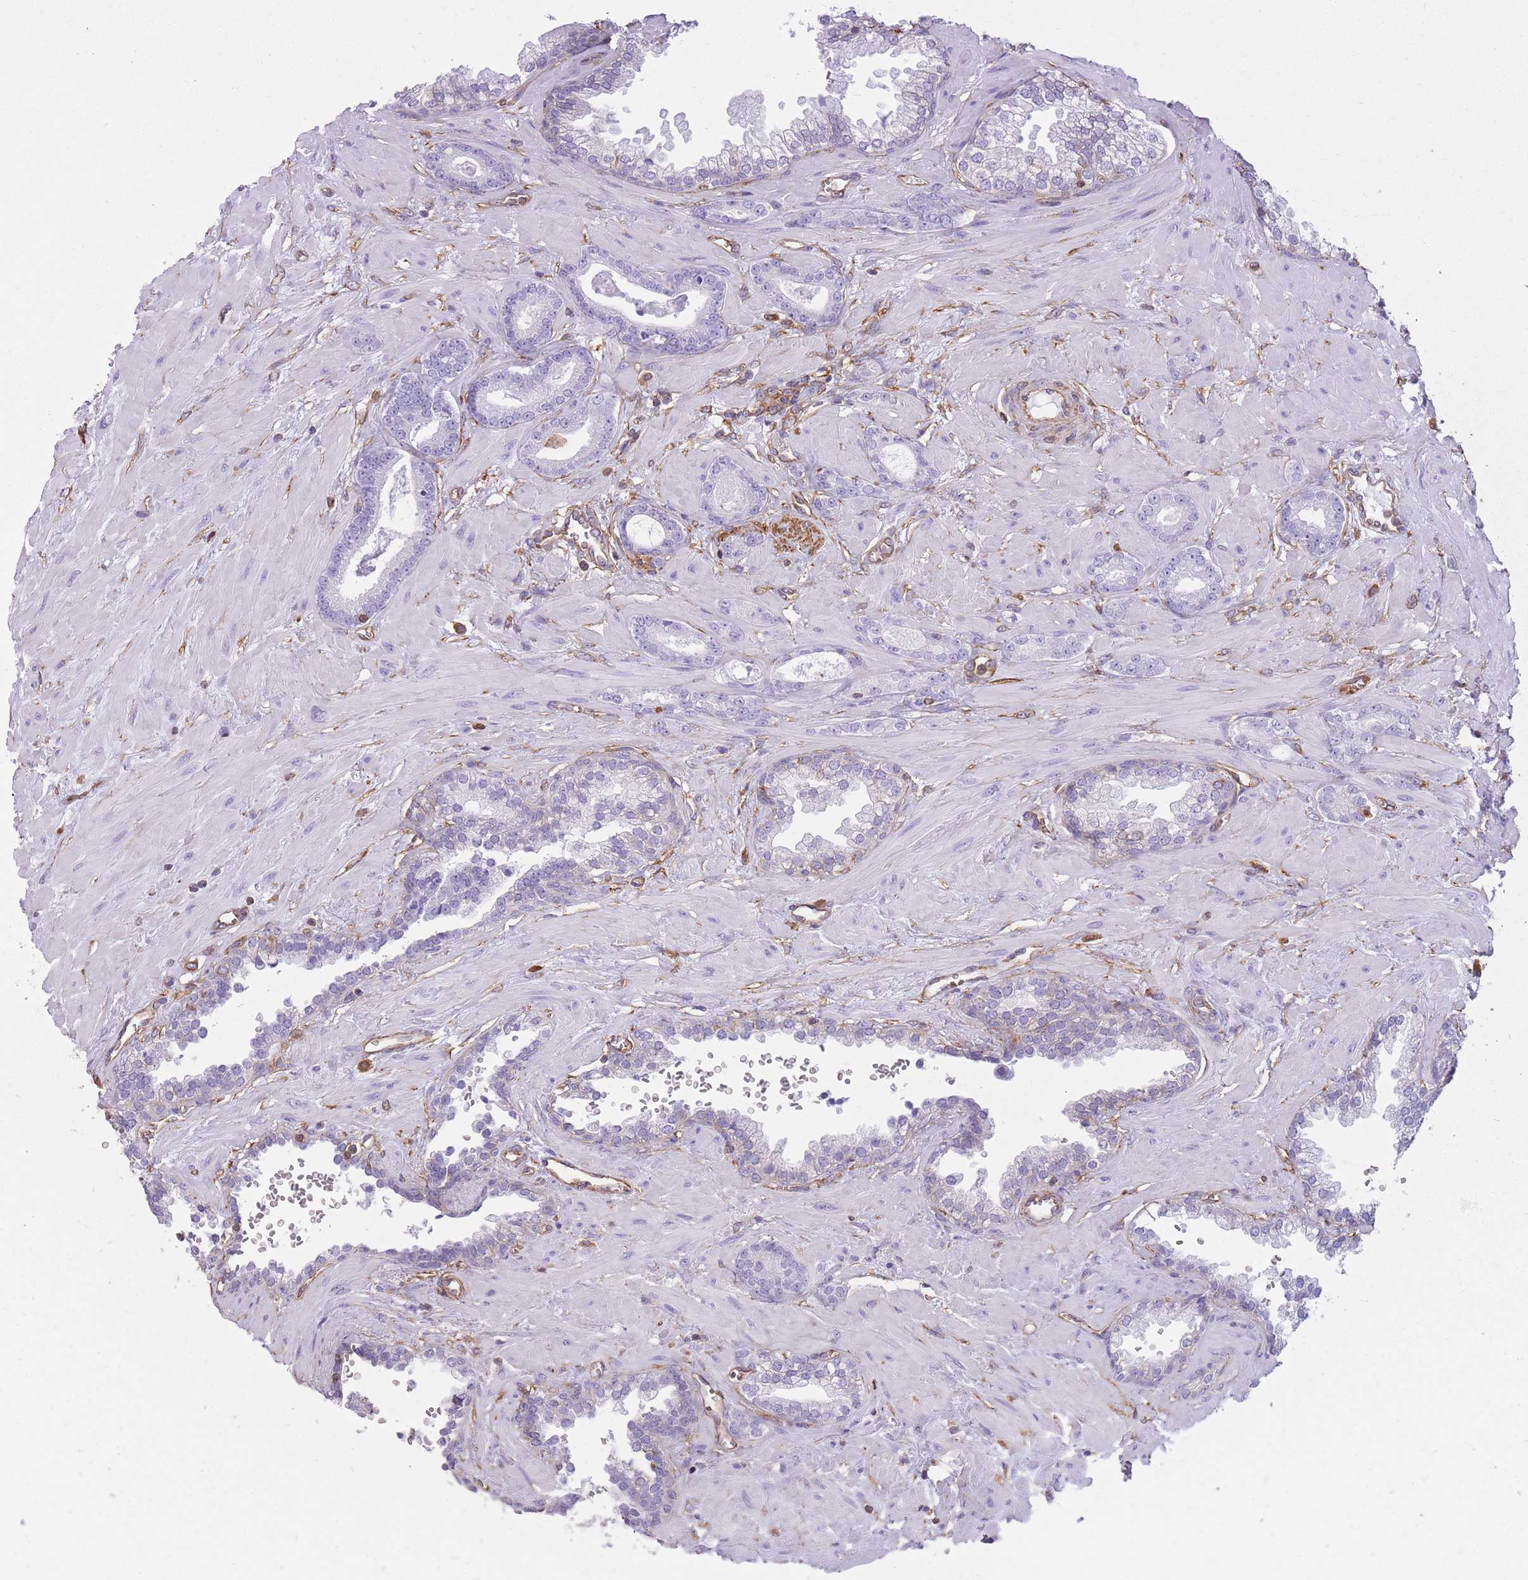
{"staining": {"intensity": "negative", "quantity": "none", "location": "none"}, "tissue": "prostate cancer", "cell_type": "Tumor cells", "image_type": "cancer", "snomed": [{"axis": "morphology", "description": "Adenocarcinoma, Low grade"}, {"axis": "topography", "description": "Prostate"}], "caption": "Tumor cells are negative for brown protein staining in prostate cancer (low-grade adenocarcinoma). Brightfield microscopy of immunohistochemistry (IHC) stained with DAB (brown) and hematoxylin (blue), captured at high magnification.", "gene": "ADD1", "patient": {"sex": "male", "age": 60}}